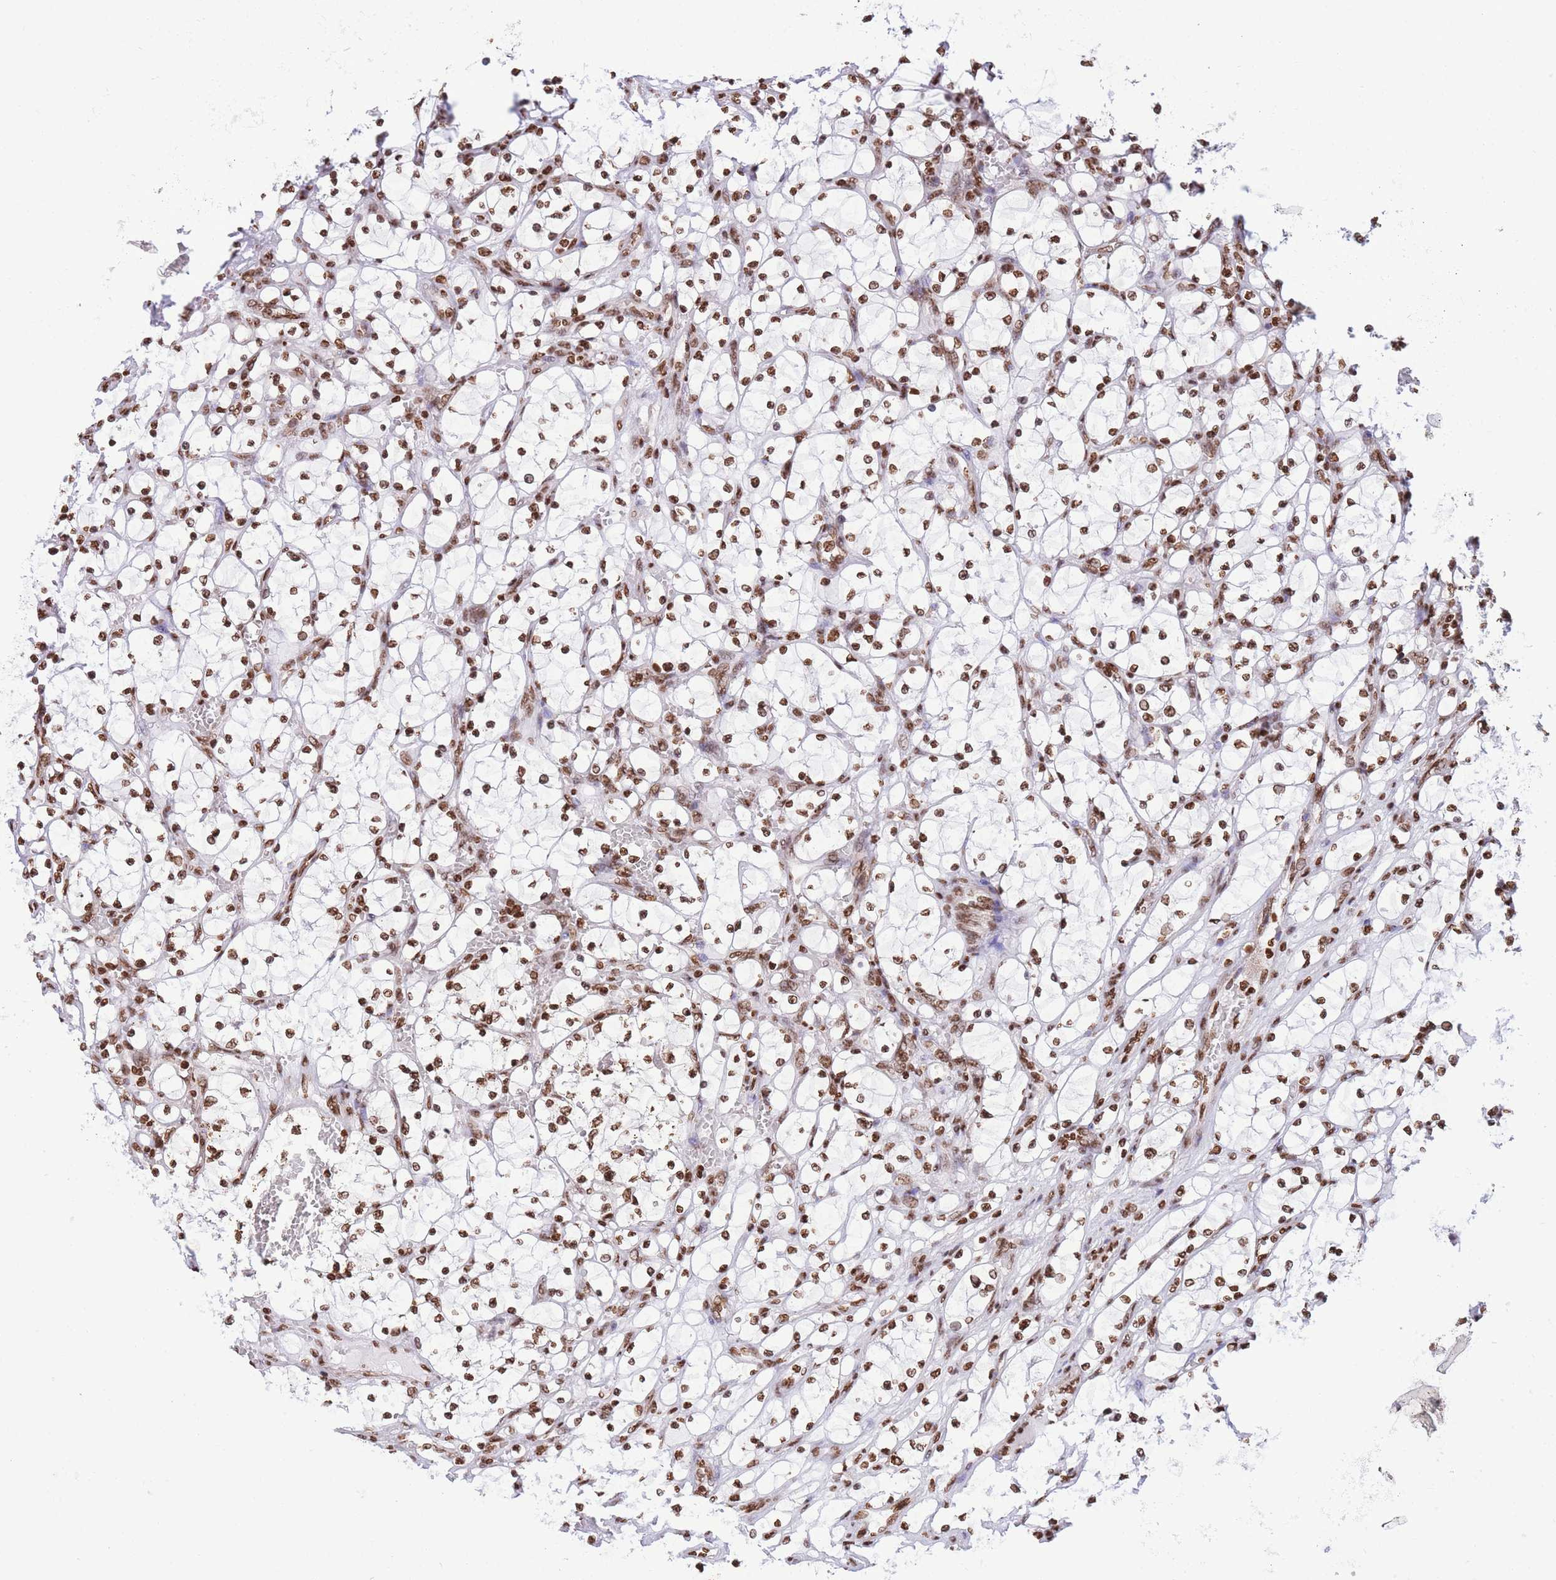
{"staining": {"intensity": "moderate", "quantity": ">75%", "location": "nuclear"}, "tissue": "renal cancer", "cell_type": "Tumor cells", "image_type": "cancer", "snomed": [{"axis": "morphology", "description": "Adenocarcinoma, NOS"}, {"axis": "topography", "description": "Kidney"}], "caption": "The immunohistochemical stain labels moderate nuclear expression in tumor cells of renal cancer tissue.", "gene": "H2BC11", "patient": {"sex": "female", "age": 69}}